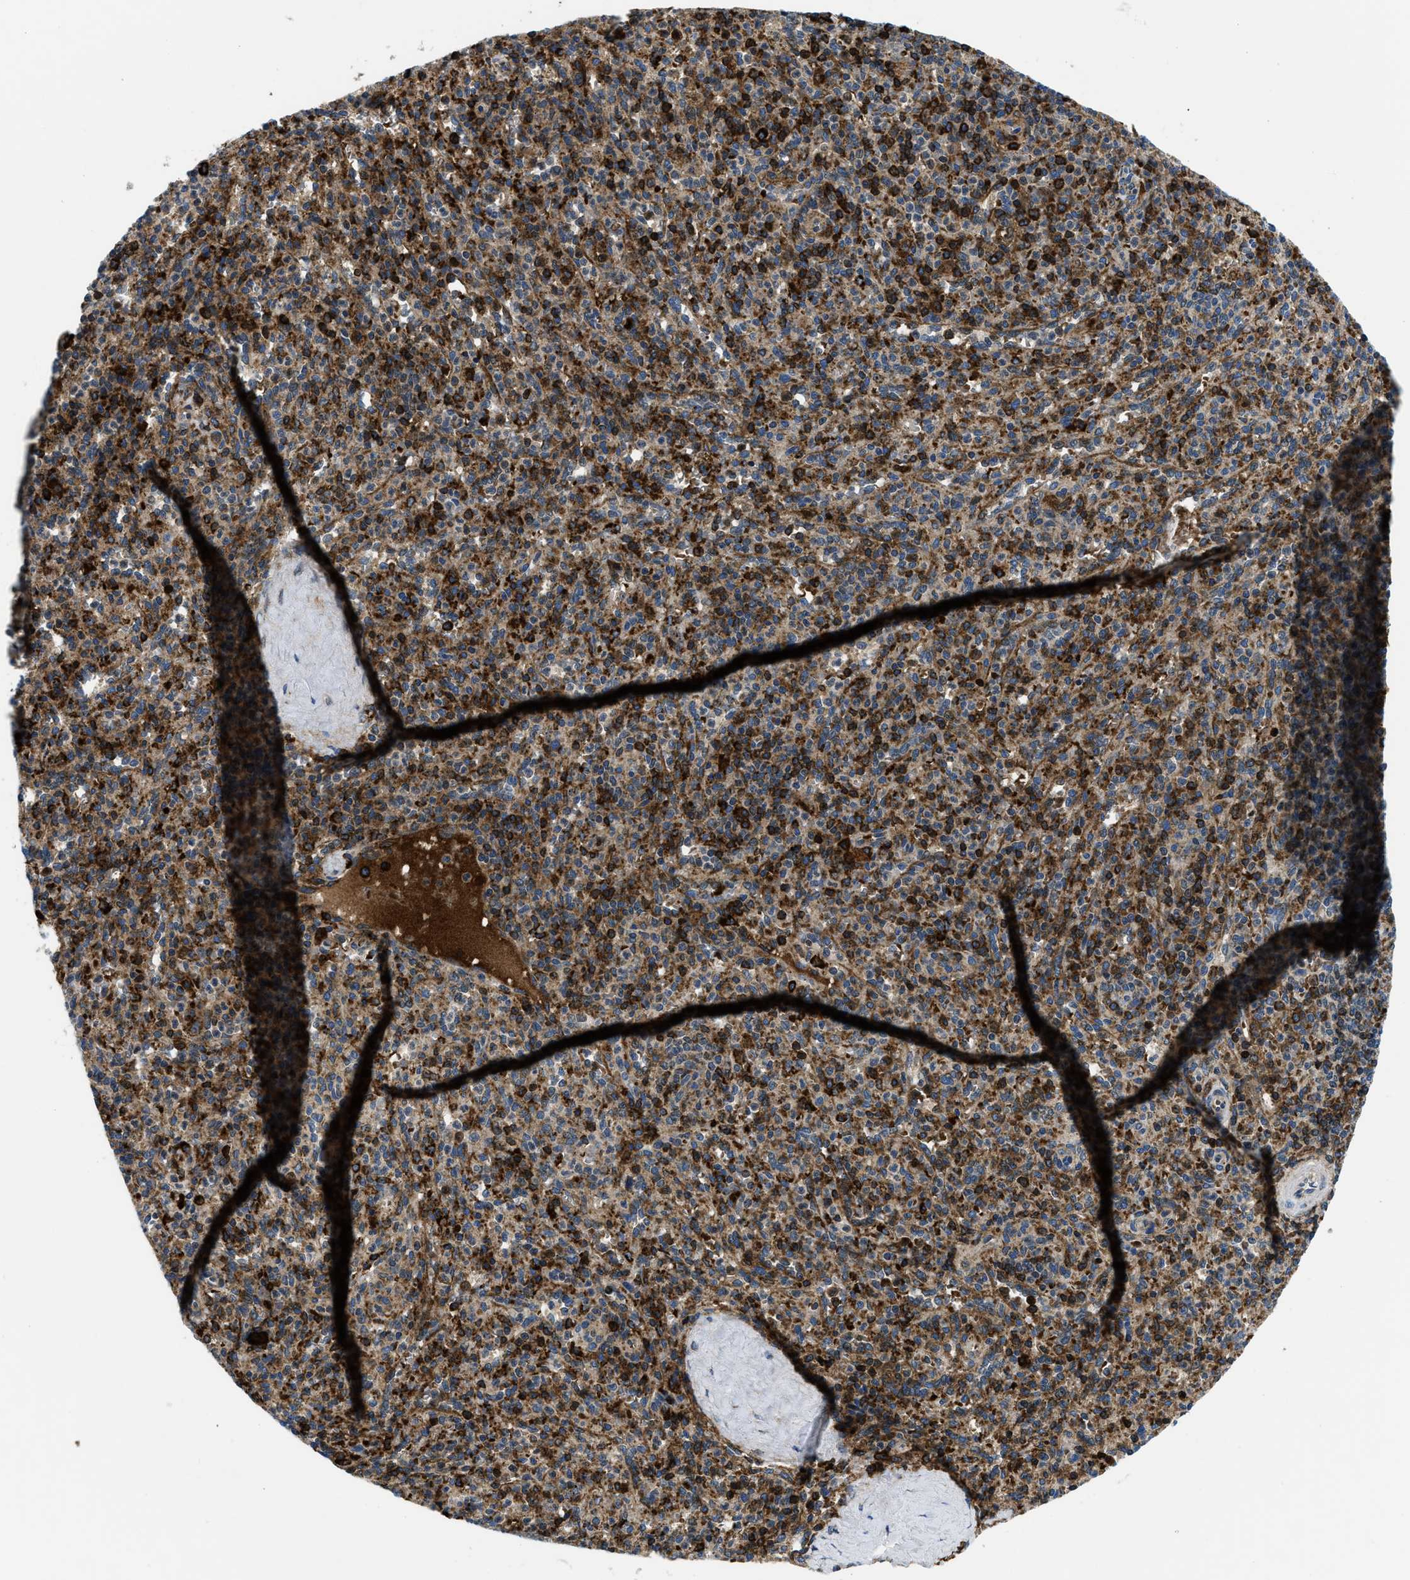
{"staining": {"intensity": "strong", "quantity": ">75%", "location": "cytoplasmic/membranous"}, "tissue": "spleen", "cell_type": "Cells in red pulp", "image_type": "normal", "snomed": [{"axis": "morphology", "description": "Normal tissue, NOS"}, {"axis": "topography", "description": "Spleen"}], "caption": "Spleen stained with immunohistochemistry (IHC) exhibits strong cytoplasmic/membranous staining in about >75% of cells in red pulp.", "gene": "CSPG4", "patient": {"sex": "male", "age": 36}}